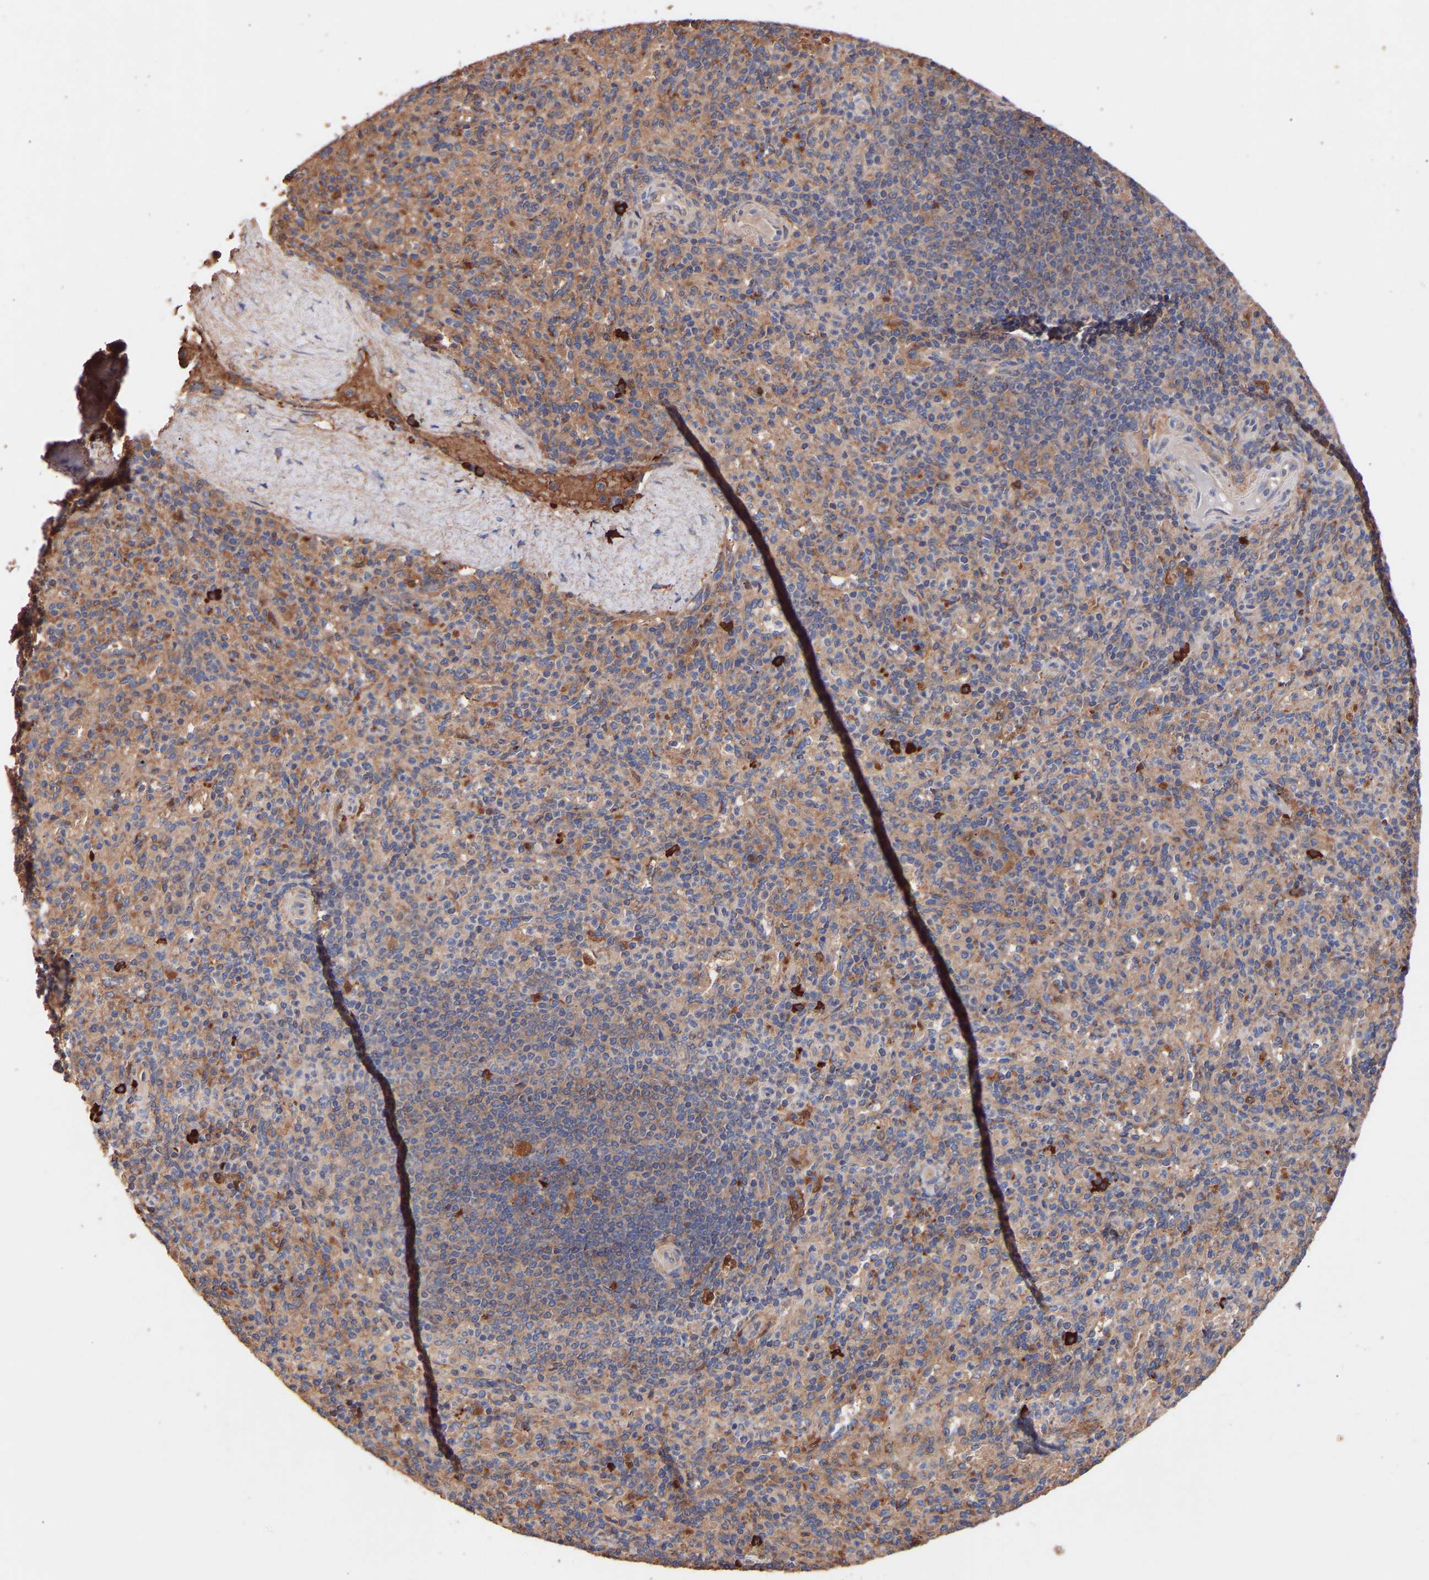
{"staining": {"intensity": "moderate", "quantity": "25%-75%", "location": "cytoplasmic/membranous"}, "tissue": "spleen", "cell_type": "Cells in red pulp", "image_type": "normal", "snomed": [{"axis": "morphology", "description": "Normal tissue, NOS"}, {"axis": "topography", "description": "Spleen"}], "caption": "Immunohistochemical staining of benign human spleen demonstrates medium levels of moderate cytoplasmic/membranous positivity in about 25%-75% of cells in red pulp. (Stains: DAB in brown, nuclei in blue, Microscopy: brightfield microscopy at high magnification).", "gene": "TMEM268", "patient": {"sex": "male", "age": 36}}